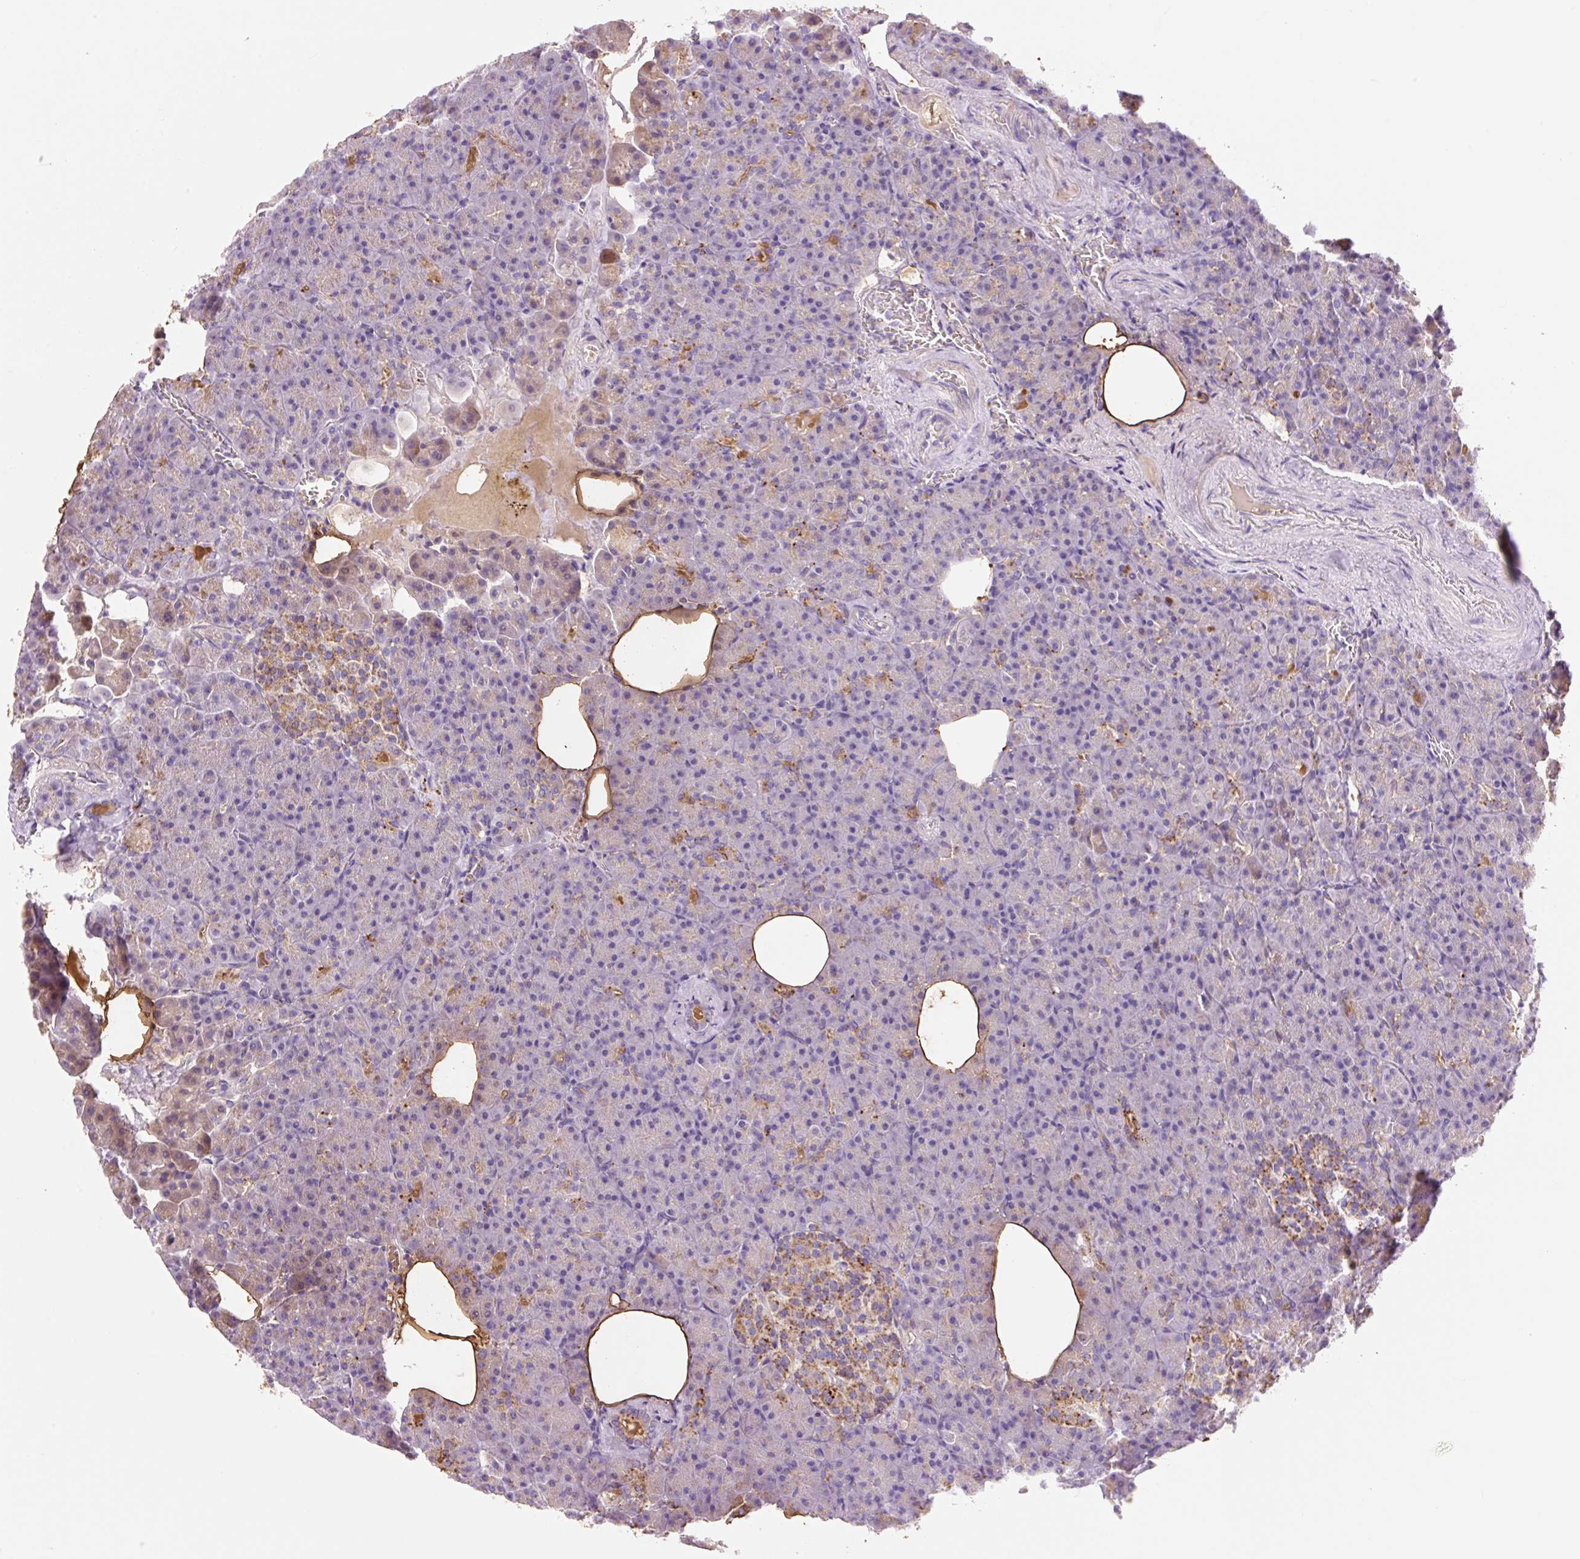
{"staining": {"intensity": "moderate", "quantity": "25%-75%", "location": "cytoplasmic/membranous"}, "tissue": "pancreas", "cell_type": "Exocrine glandular cells", "image_type": "normal", "snomed": [{"axis": "morphology", "description": "Normal tissue, NOS"}, {"axis": "topography", "description": "Pancreas"}], "caption": "Moderate cytoplasmic/membranous expression for a protein is seen in about 25%-75% of exocrine glandular cells of normal pancreas using immunohistochemistry (IHC).", "gene": "HEXA", "patient": {"sex": "female", "age": 74}}